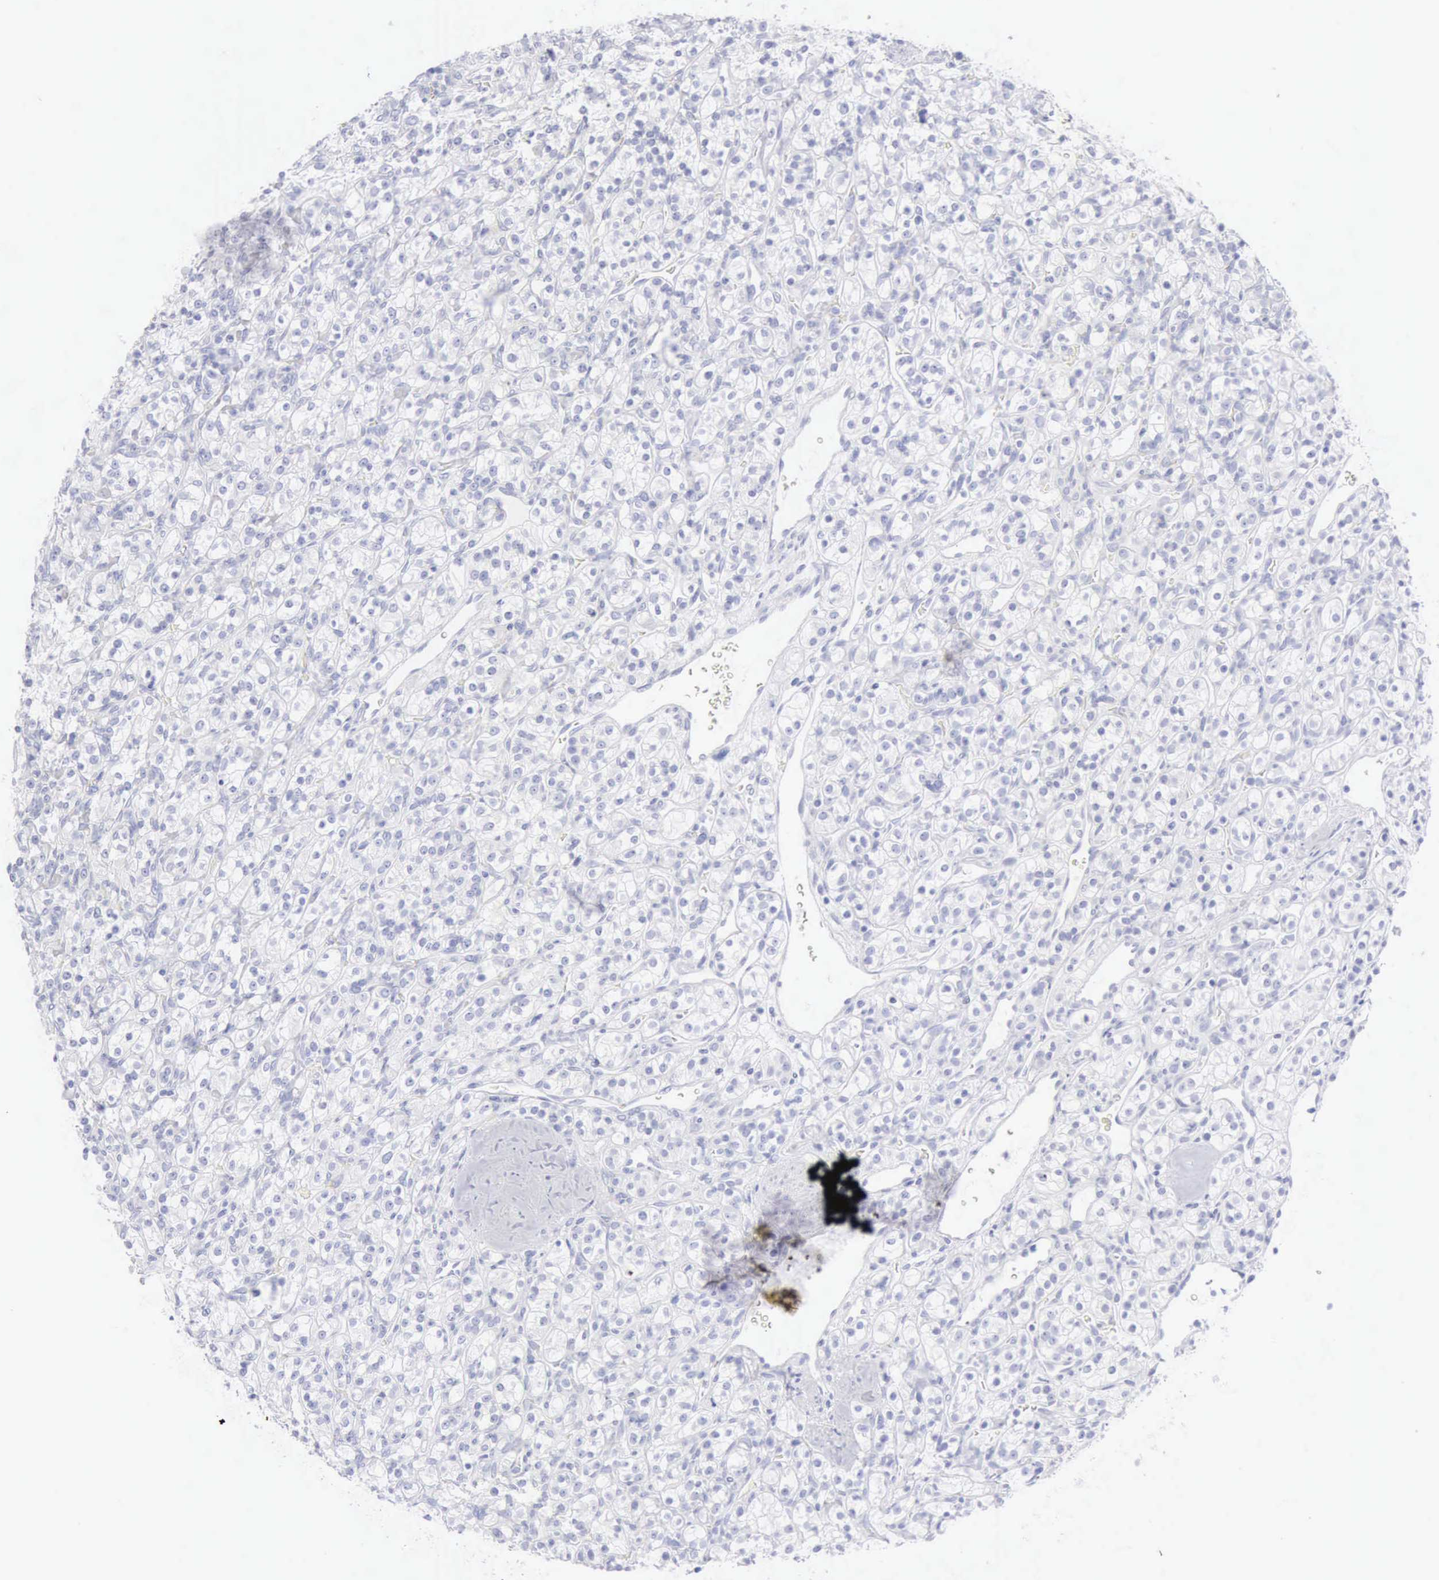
{"staining": {"intensity": "negative", "quantity": "none", "location": "none"}, "tissue": "renal cancer", "cell_type": "Tumor cells", "image_type": "cancer", "snomed": [{"axis": "morphology", "description": "Adenocarcinoma, NOS"}, {"axis": "topography", "description": "Kidney"}], "caption": "Immunohistochemical staining of adenocarcinoma (renal) demonstrates no significant staining in tumor cells.", "gene": "KRT10", "patient": {"sex": "male", "age": 77}}